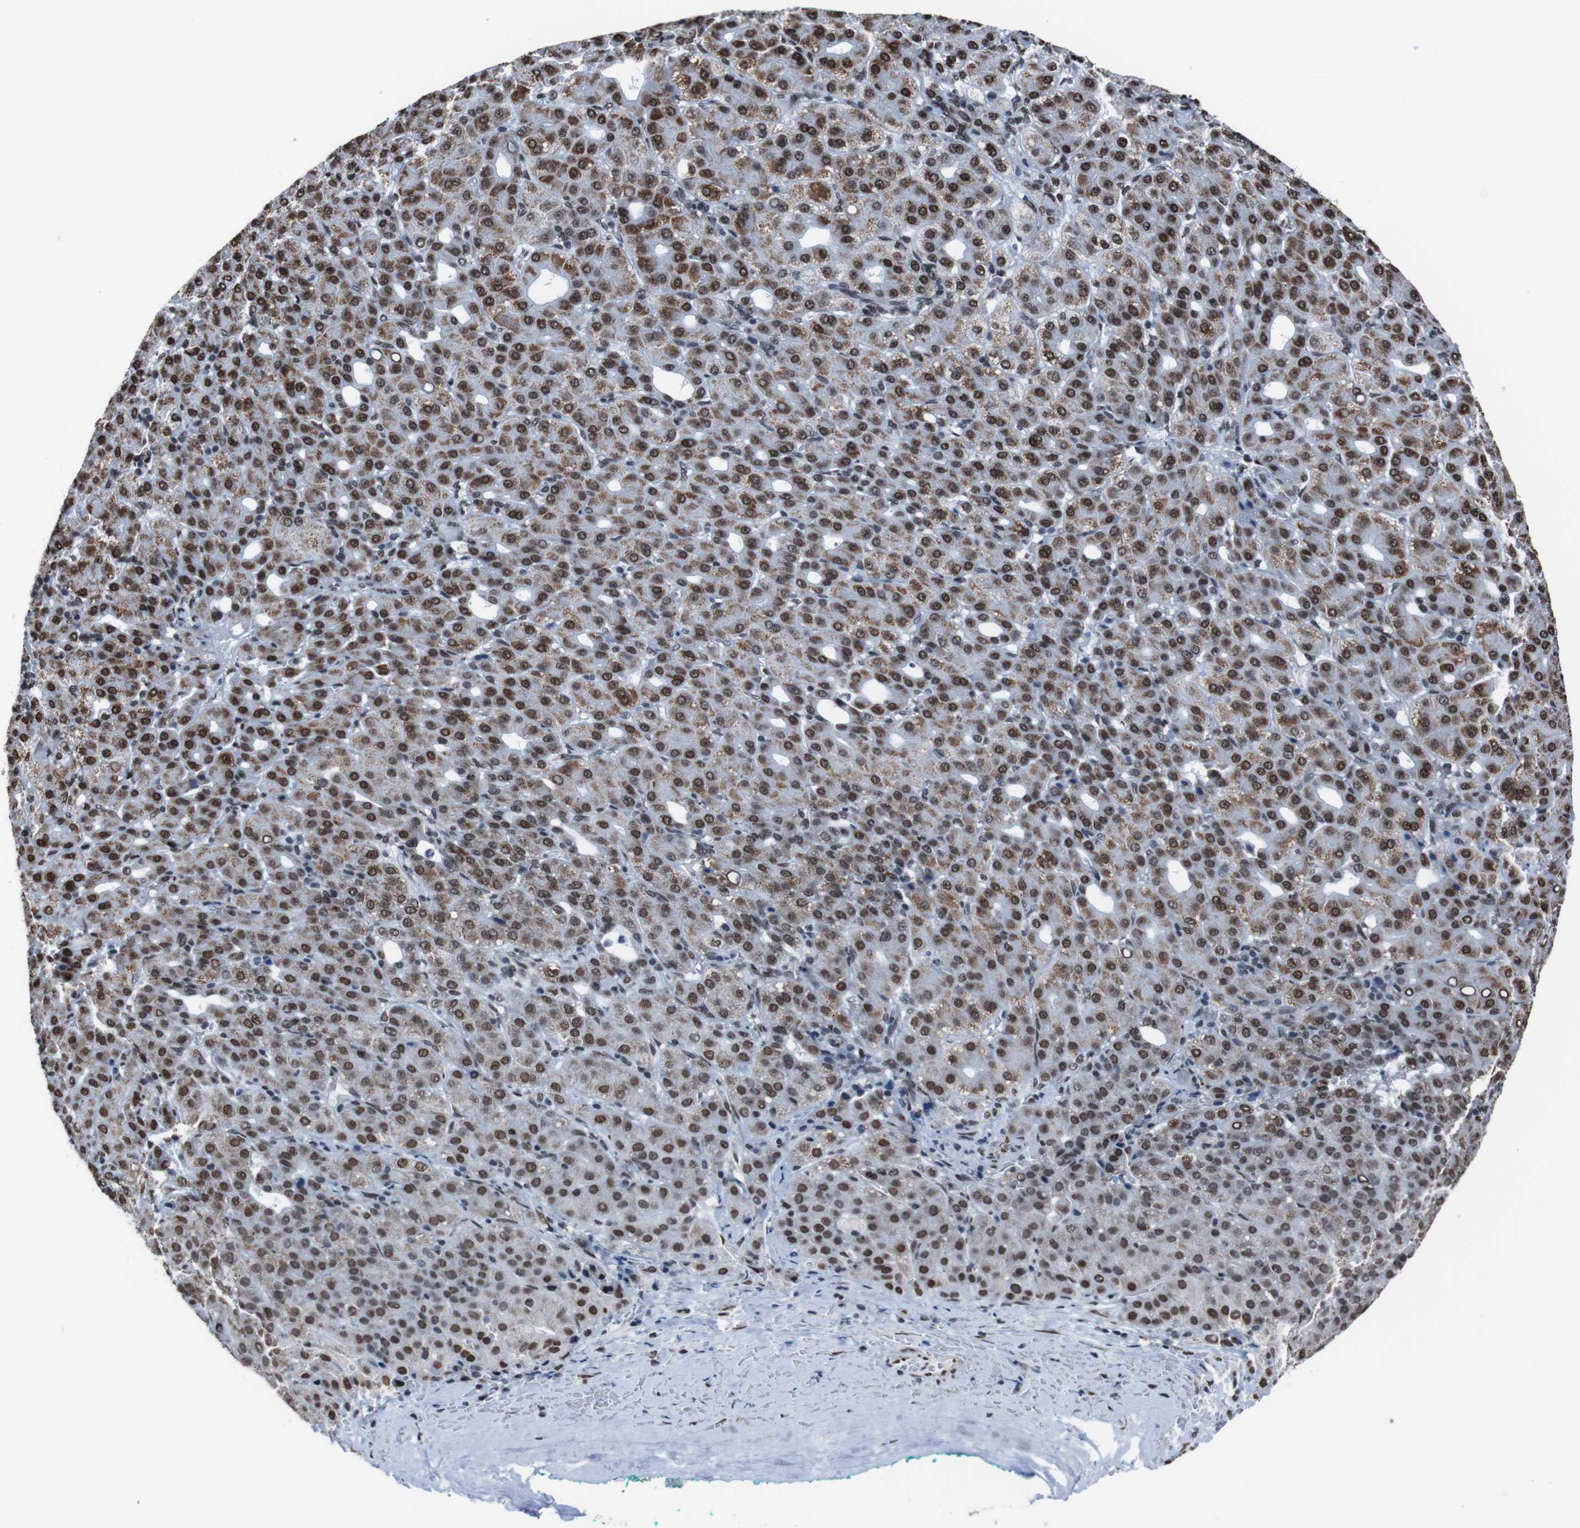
{"staining": {"intensity": "strong", "quantity": ">75%", "location": "nuclear"}, "tissue": "liver cancer", "cell_type": "Tumor cells", "image_type": "cancer", "snomed": [{"axis": "morphology", "description": "Carcinoma, Hepatocellular, NOS"}, {"axis": "topography", "description": "Liver"}], "caption": "Immunohistochemistry (IHC) image of human liver hepatocellular carcinoma stained for a protein (brown), which reveals high levels of strong nuclear staining in approximately >75% of tumor cells.", "gene": "ROMO1", "patient": {"sex": "male", "age": 65}}